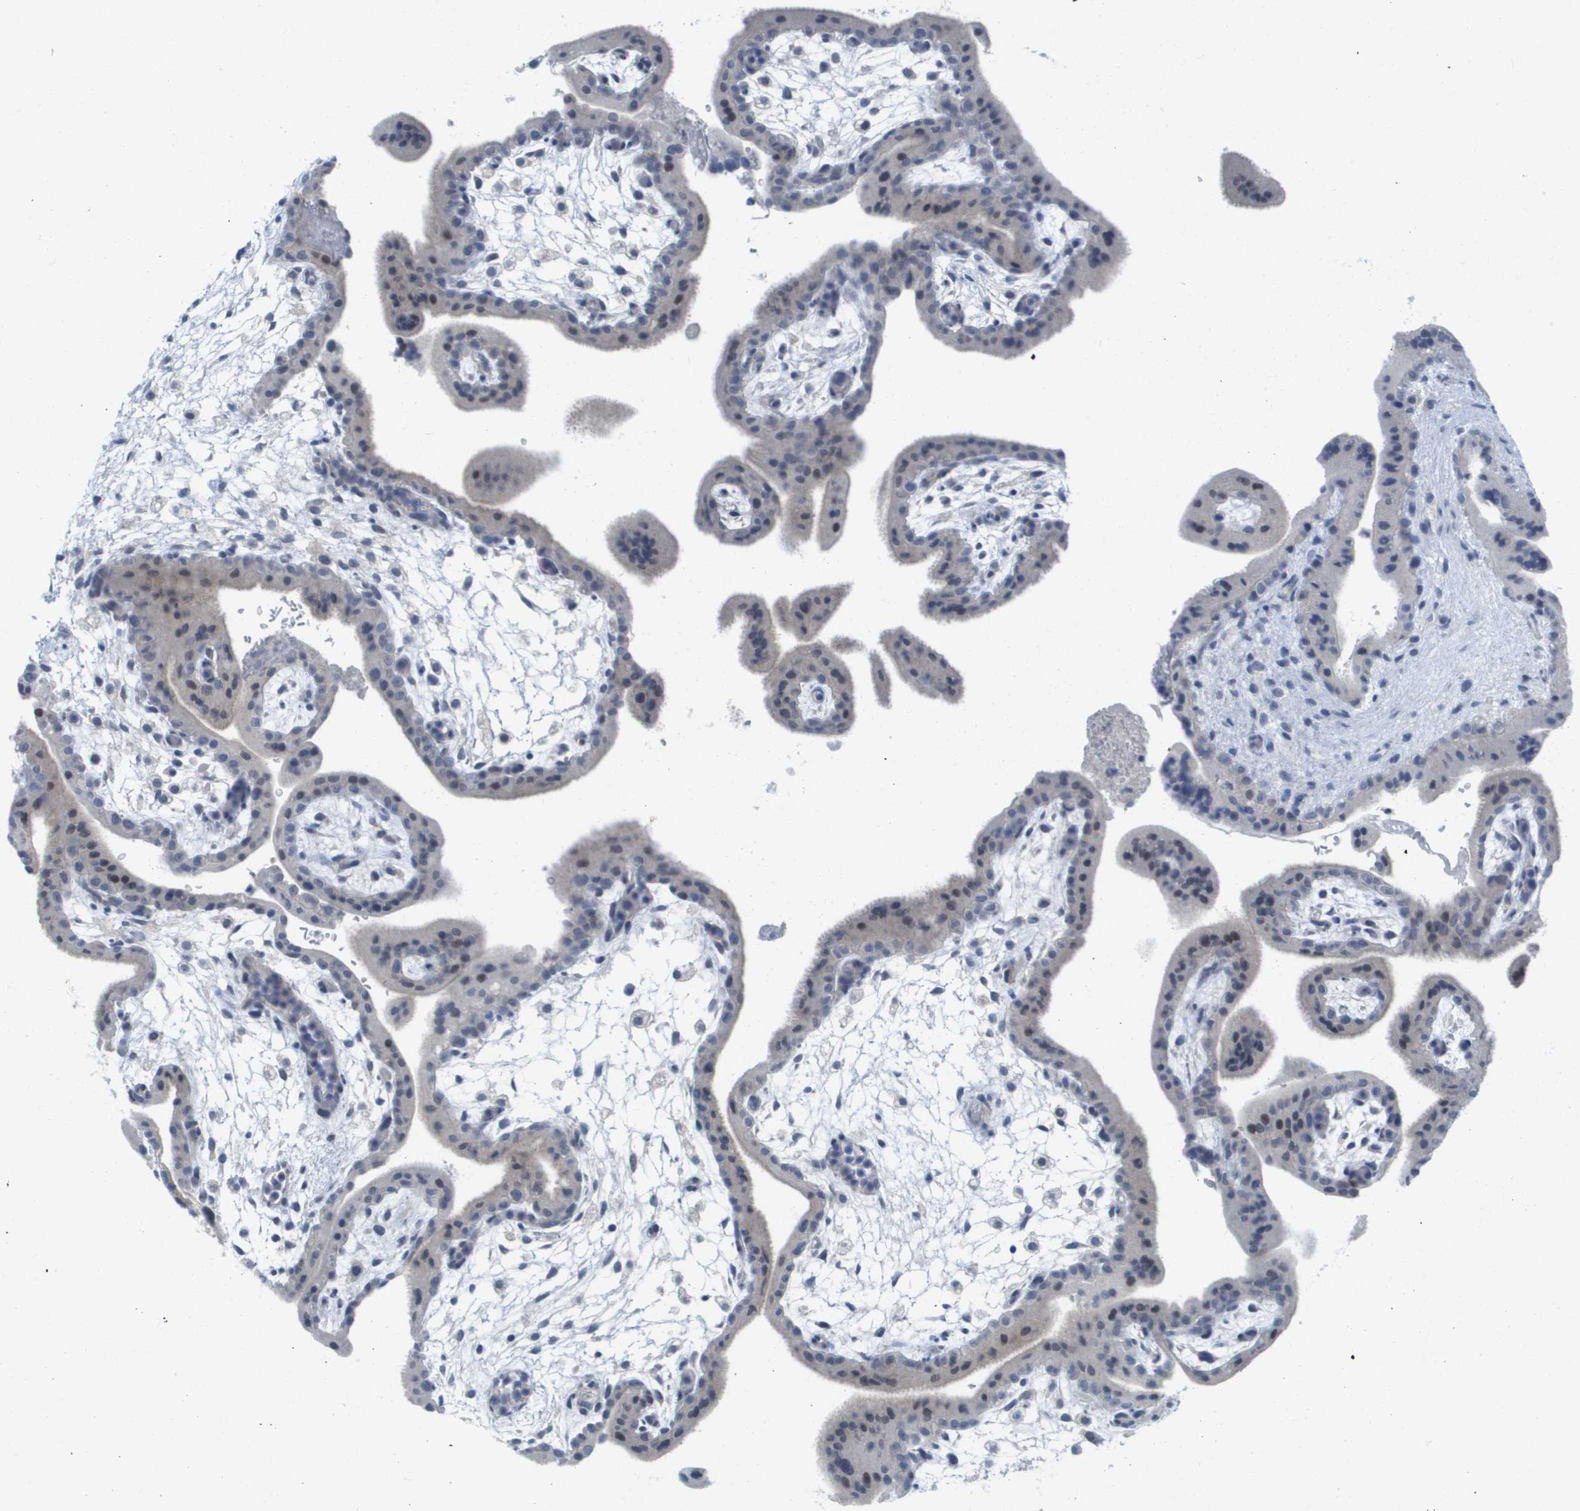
{"staining": {"intensity": "negative", "quantity": "none", "location": "none"}, "tissue": "placenta", "cell_type": "Trophoblastic cells", "image_type": "normal", "snomed": [{"axis": "morphology", "description": "Normal tissue, NOS"}, {"axis": "topography", "description": "Placenta"}], "caption": "Immunohistochemistry of normal human placenta demonstrates no positivity in trophoblastic cells.", "gene": "PDE4A", "patient": {"sex": "female", "age": 35}}